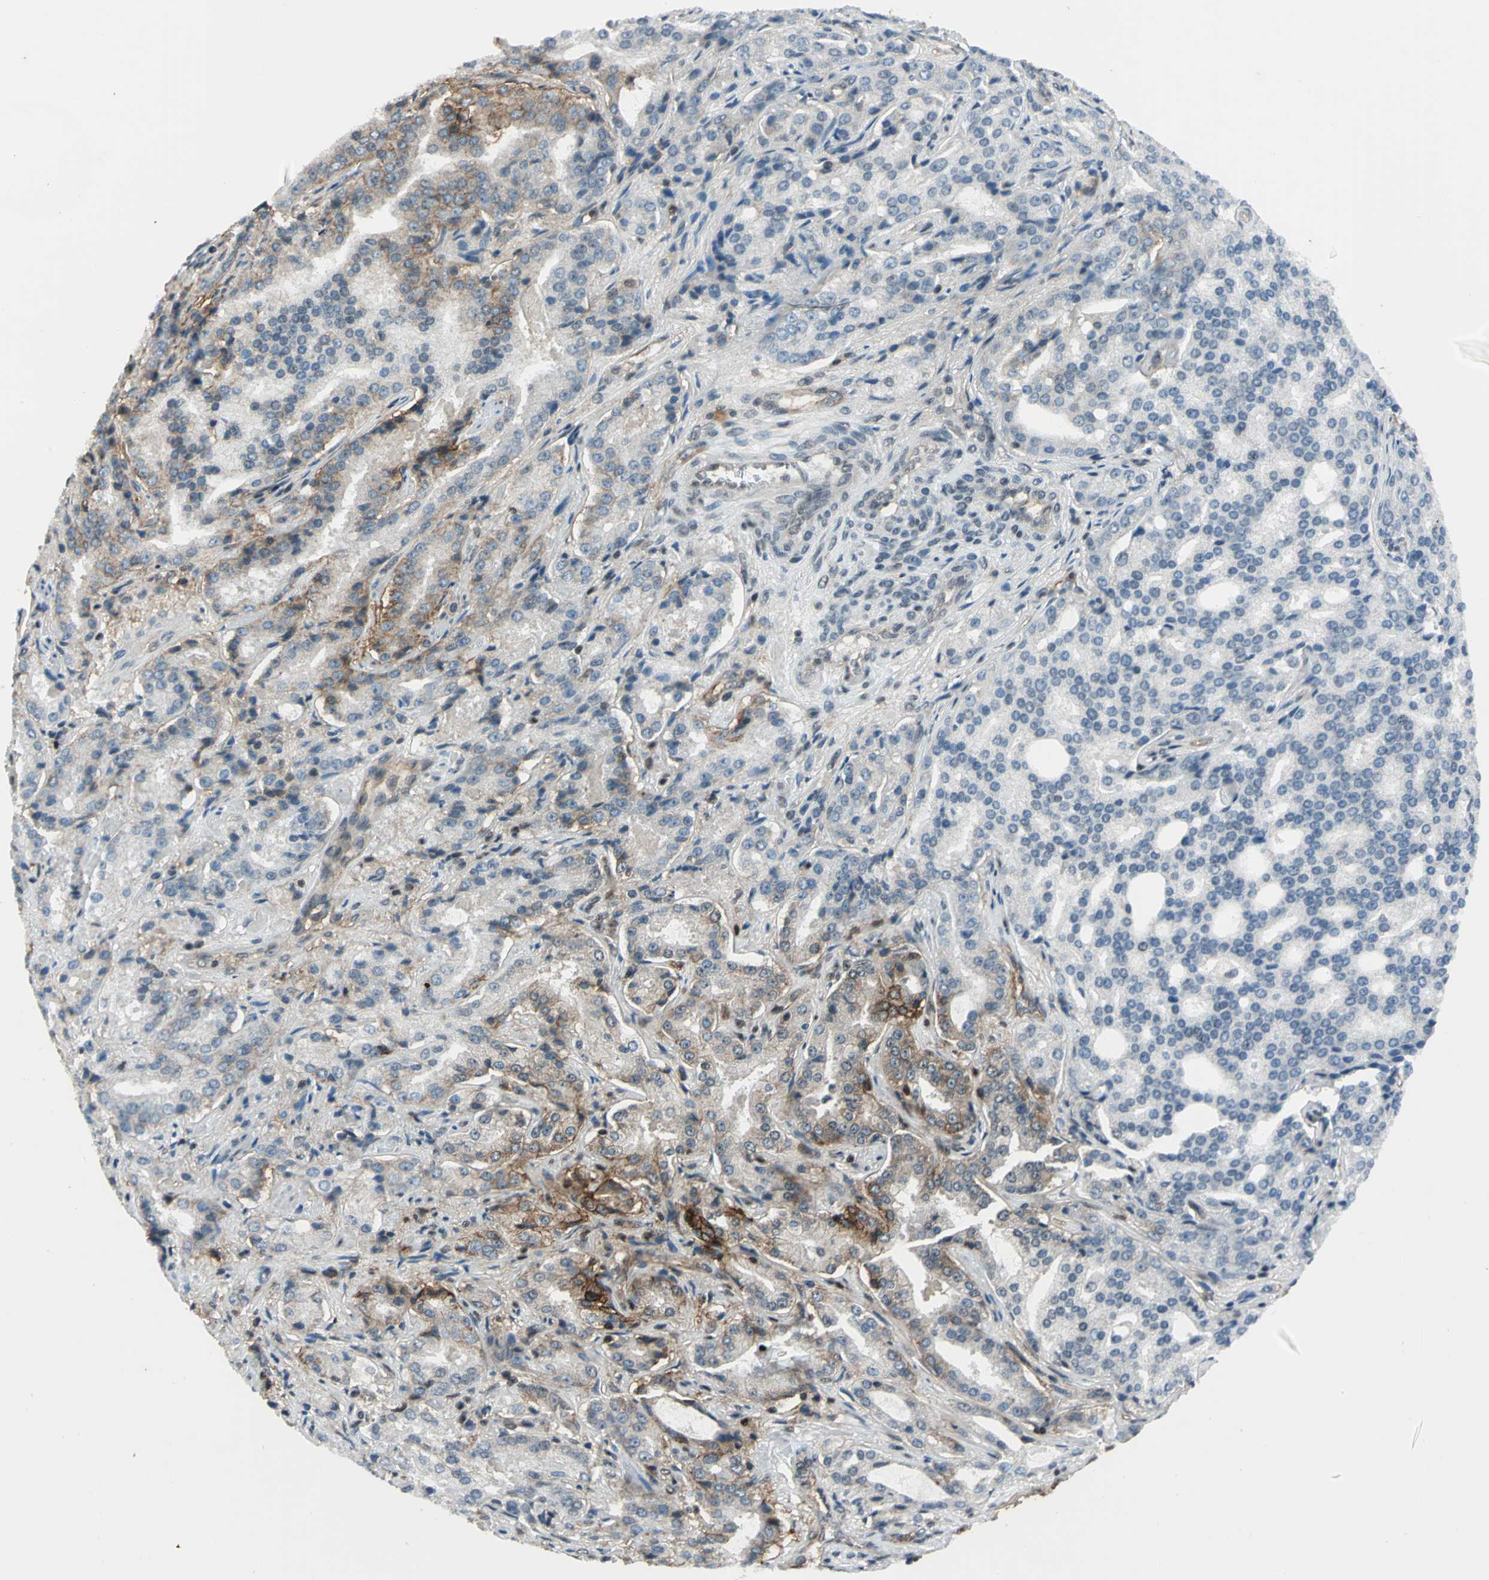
{"staining": {"intensity": "moderate", "quantity": "<25%", "location": "cytoplasmic/membranous"}, "tissue": "prostate cancer", "cell_type": "Tumor cells", "image_type": "cancer", "snomed": [{"axis": "morphology", "description": "Adenocarcinoma, High grade"}, {"axis": "topography", "description": "Prostate"}], "caption": "DAB (3,3'-diaminobenzidine) immunohistochemical staining of prostate cancer (adenocarcinoma (high-grade)) demonstrates moderate cytoplasmic/membranous protein expression in approximately <25% of tumor cells.", "gene": "NR2C2", "patient": {"sex": "male", "age": 72}}